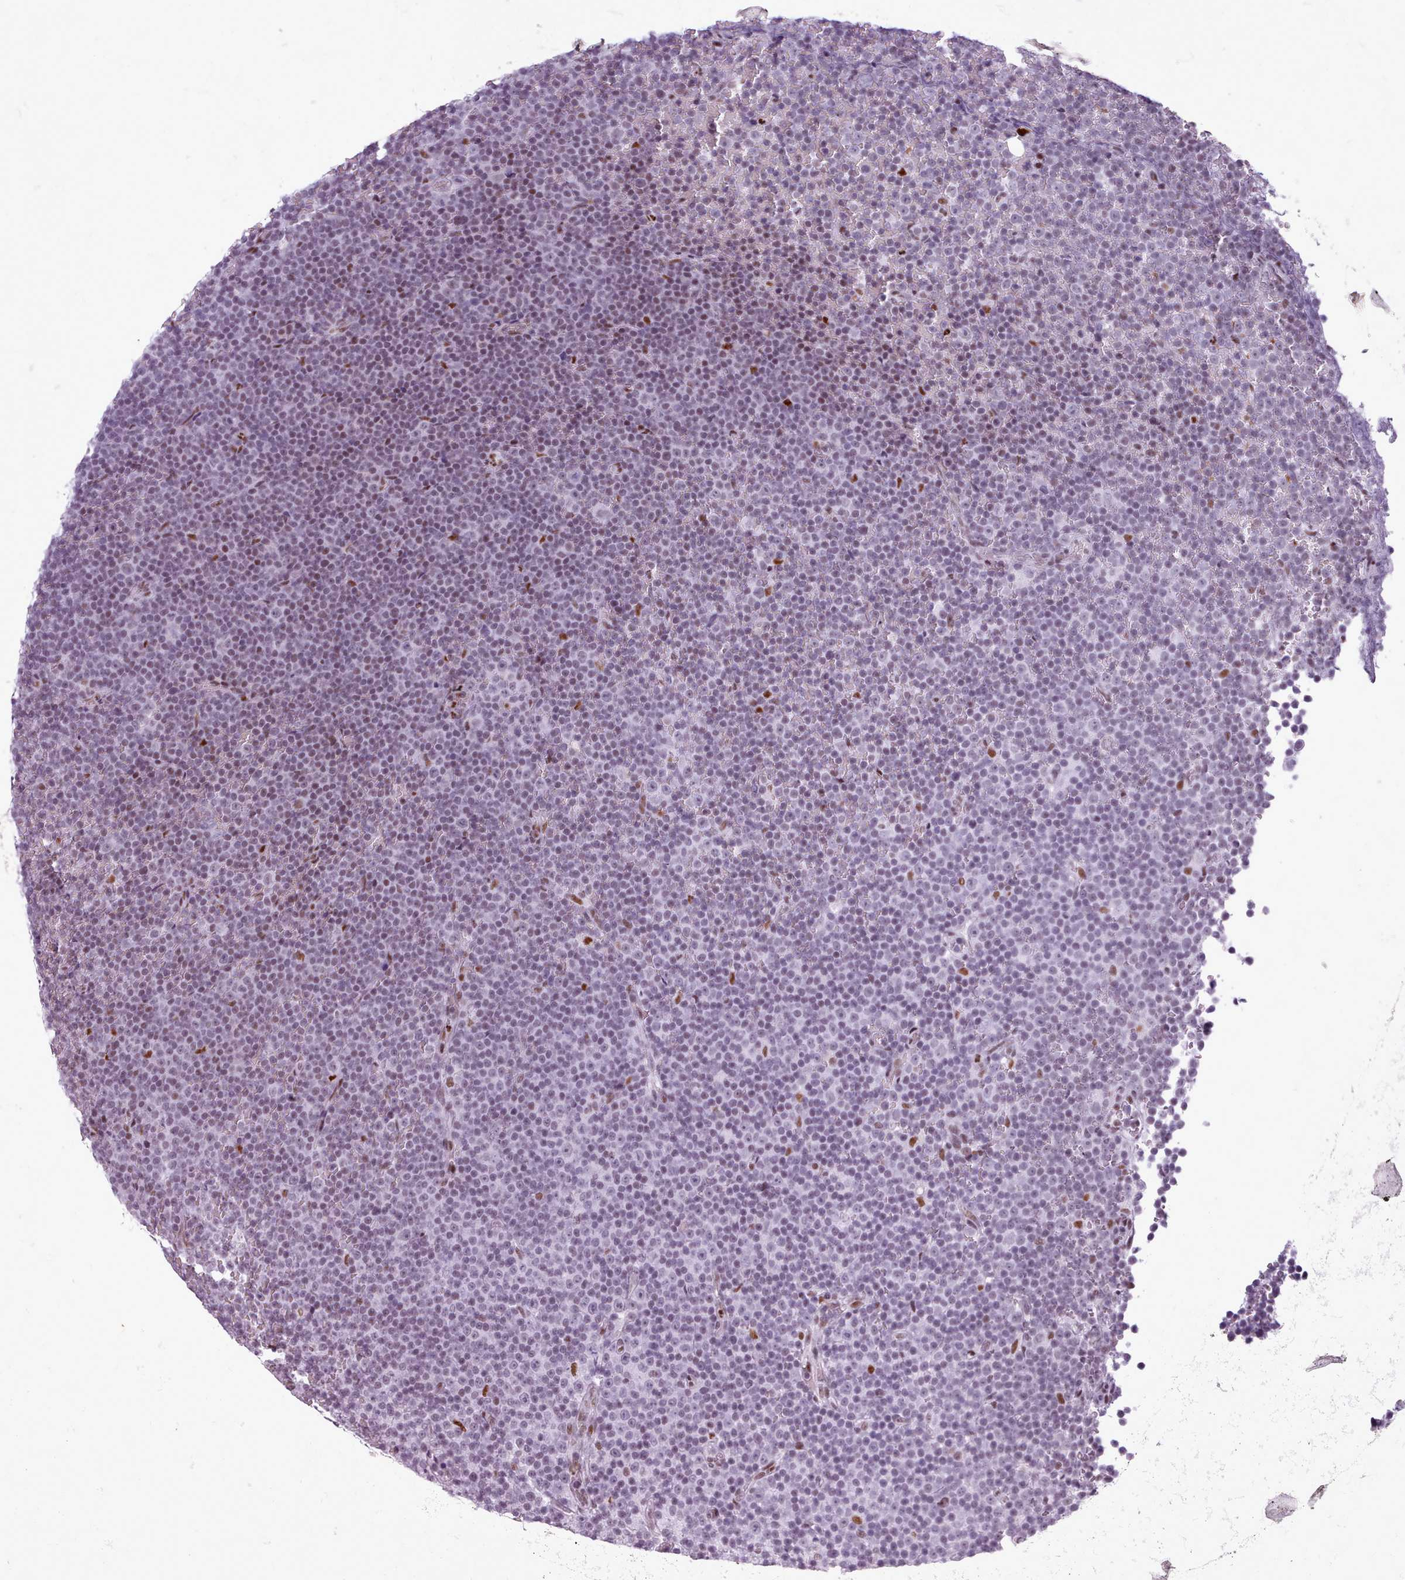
{"staining": {"intensity": "negative", "quantity": "none", "location": "none"}, "tissue": "lymphoma", "cell_type": "Tumor cells", "image_type": "cancer", "snomed": [{"axis": "morphology", "description": "Malignant lymphoma, non-Hodgkin's type, Low grade"}, {"axis": "topography", "description": "Lymph node"}], "caption": "The histopathology image demonstrates no staining of tumor cells in lymphoma. The staining is performed using DAB (3,3'-diaminobenzidine) brown chromogen with nuclei counter-stained in using hematoxylin.", "gene": "SRSF4", "patient": {"sex": "female", "age": 67}}